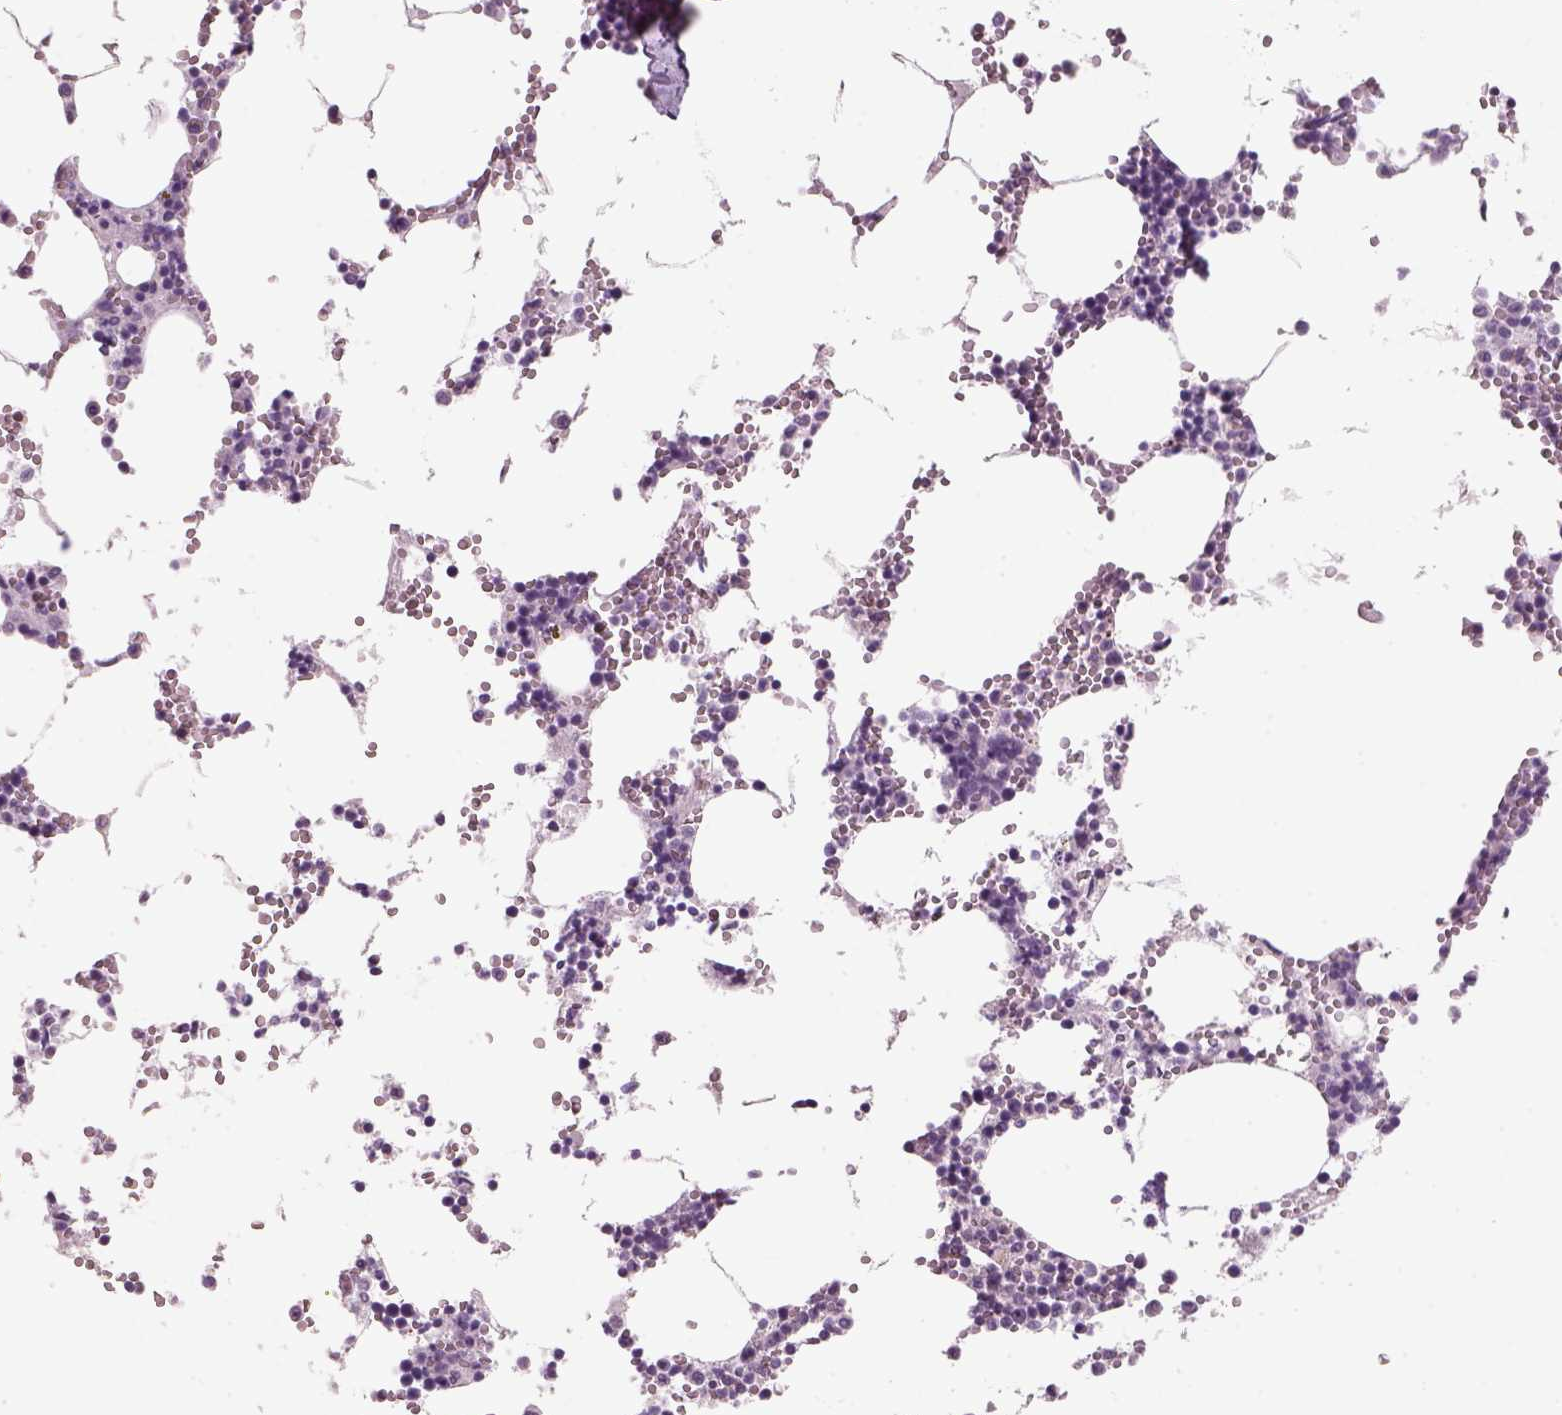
{"staining": {"intensity": "negative", "quantity": "none", "location": "none"}, "tissue": "bone marrow", "cell_type": "Hematopoietic cells", "image_type": "normal", "snomed": [{"axis": "morphology", "description": "Normal tissue, NOS"}, {"axis": "topography", "description": "Bone marrow"}], "caption": "Hematopoietic cells are negative for brown protein staining in unremarkable bone marrow. (IHC, brightfield microscopy, high magnification).", "gene": "SLC6A2", "patient": {"sex": "male", "age": 54}}